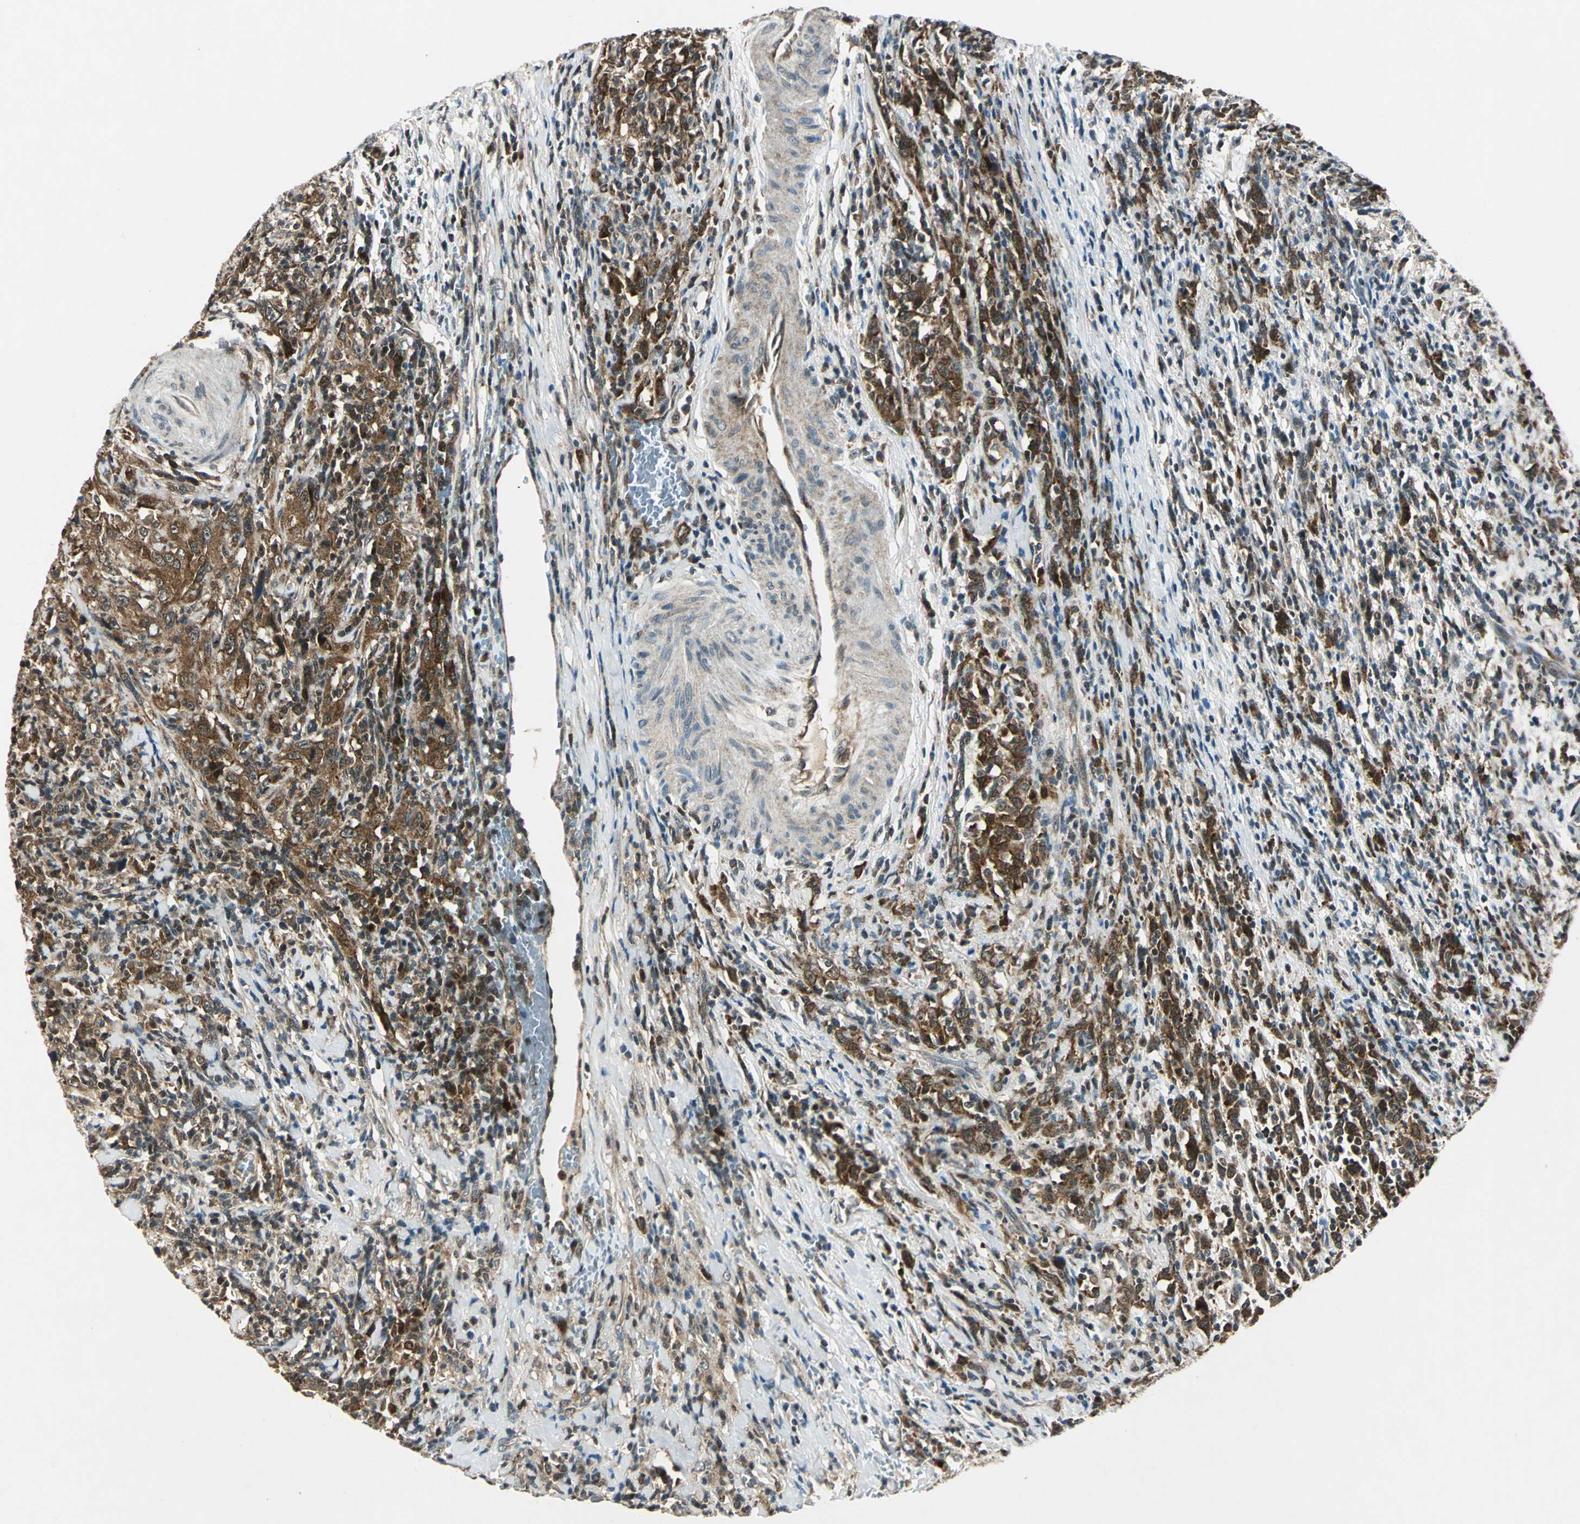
{"staining": {"intensity": "strong", "quantity": ">75%", "location": "cytoplasmic/membranous"}, "tissue": "urothelial cancer", "cell_type": "Tumor cells", "image_type": "cancer", "snomed": [{"axis": "morphology", "description": "Urothelial carcinoma, High grade"}, {"axis": "topography", "description": "Urinary bladder"}], "caption": "Urothelial cancer stained for a protein shows strong cytoplasmic/membranous positivity in tumor cells. (brown staining indicates protein expression, while blue staining denotes nuclei).", "gene": "AHSA1", "patient": {"sex": "male", "age": 61}}